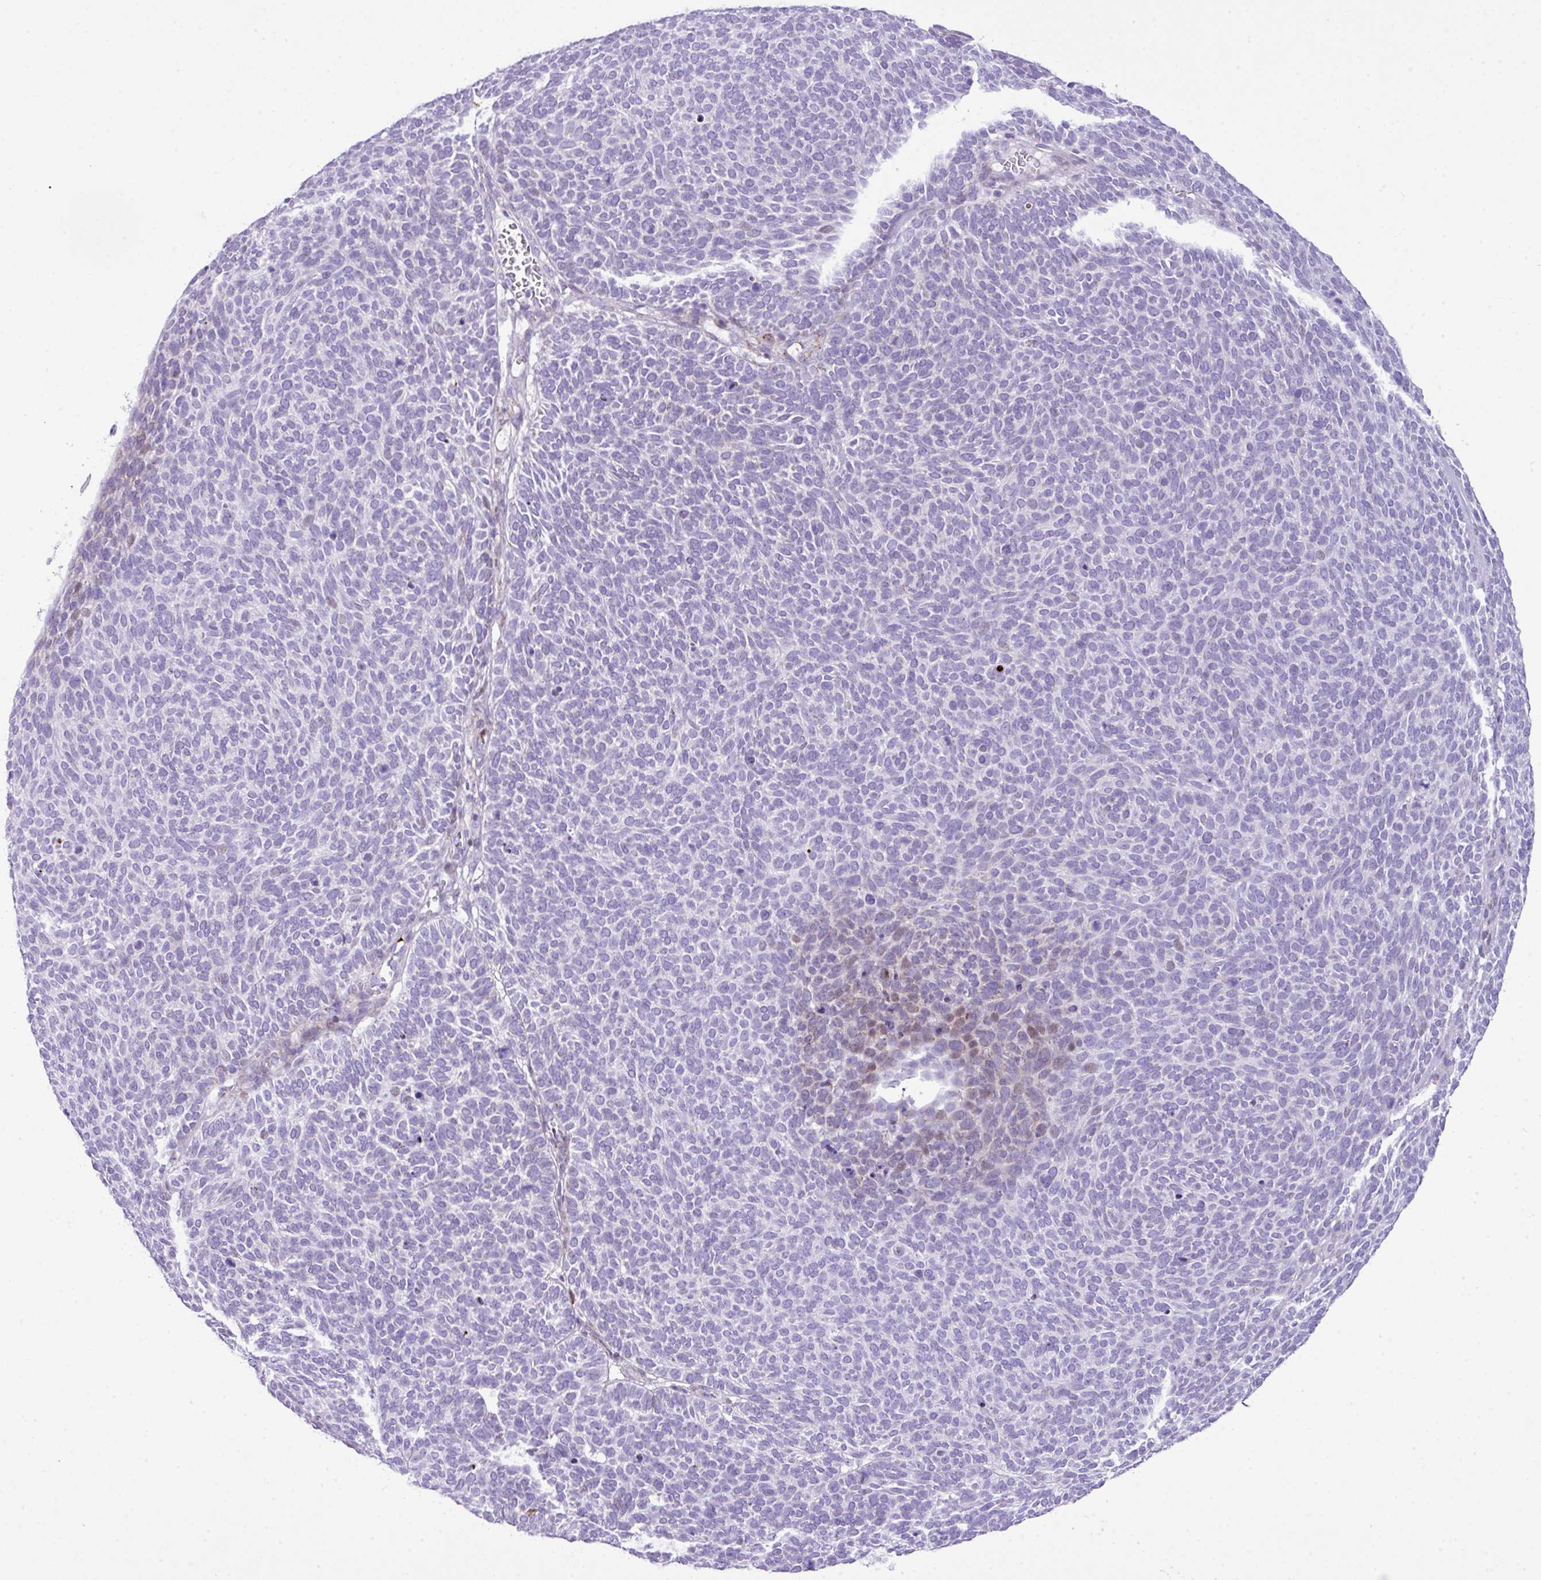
{"staining": {"intensity": "negative", "quantity": "none", "location": "none"}, "tissue": "skin cancer", "cell_type": "Tumor cells", "image_type": "cancer", "snomed": [{"axis": "morphology", "description": "Squamous cell carcinoma, NOS"}, {"axis": "topography", "description": "Skin"}], "caption": "Tumor cells are negative for protein expression in human skin cancer (squamous cell carcinoma).", "gene": "RCAN2", "patient": {"sex": "female", "age": 90}}